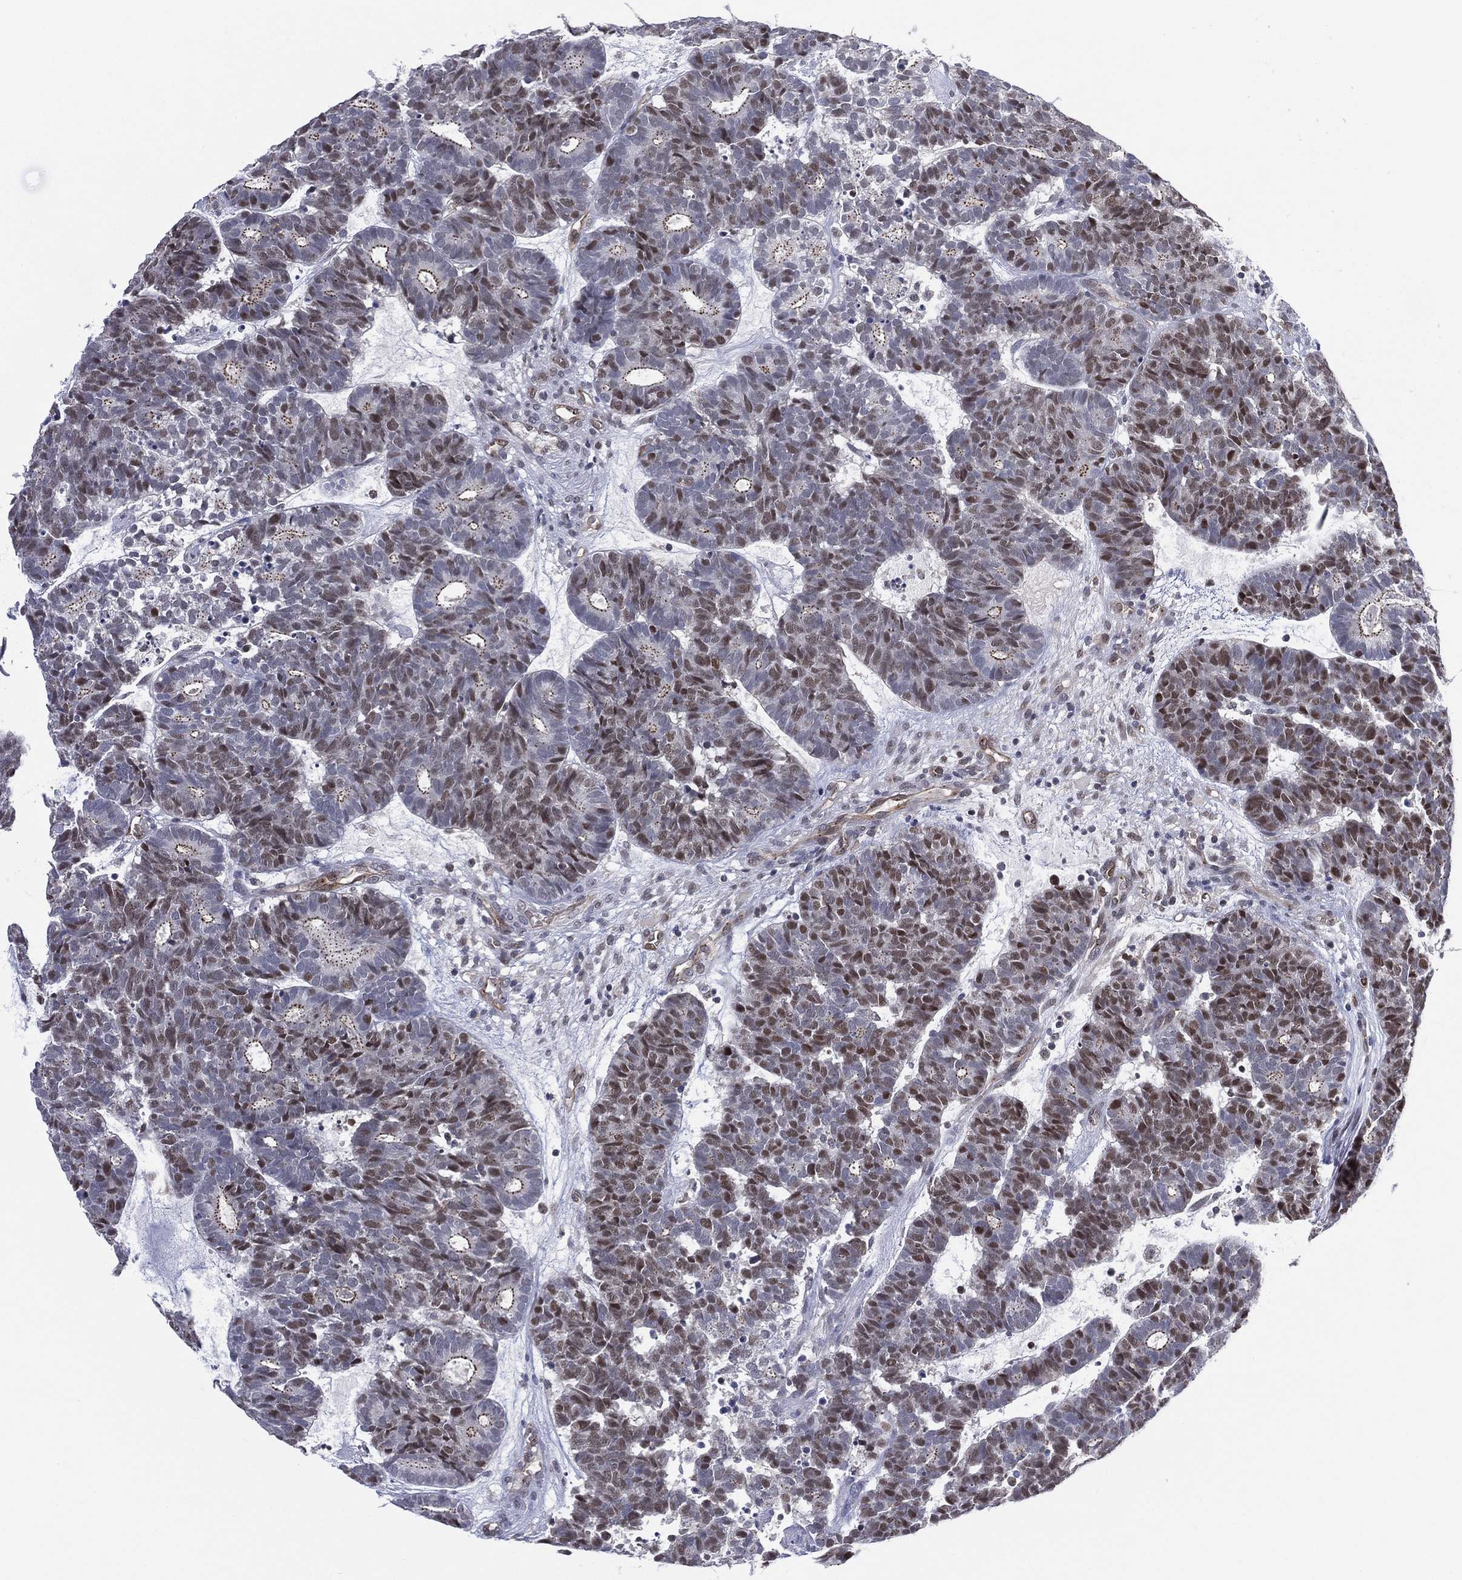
{"staining": {"intensity": "strong", "quantity": "<25%", "location": "nuclear"}, "tissue": "head and neck cancer", "cell_type": "Tumor cells", "image_type": "cancer", "snomed": [{"axis": "morphology", "description": "Adenocarcinoma, NOS"}, {"axis": "topography", "description": "Head-Neck"}], "caption": "This micrograph demonstrates IHC staining of human adenocarcinoma (head and neck), with medium strong nuclear positivity in about <25% of tumor cells.", "gene": "GSE1", "patient": {"sex": "female", "age": 81}}